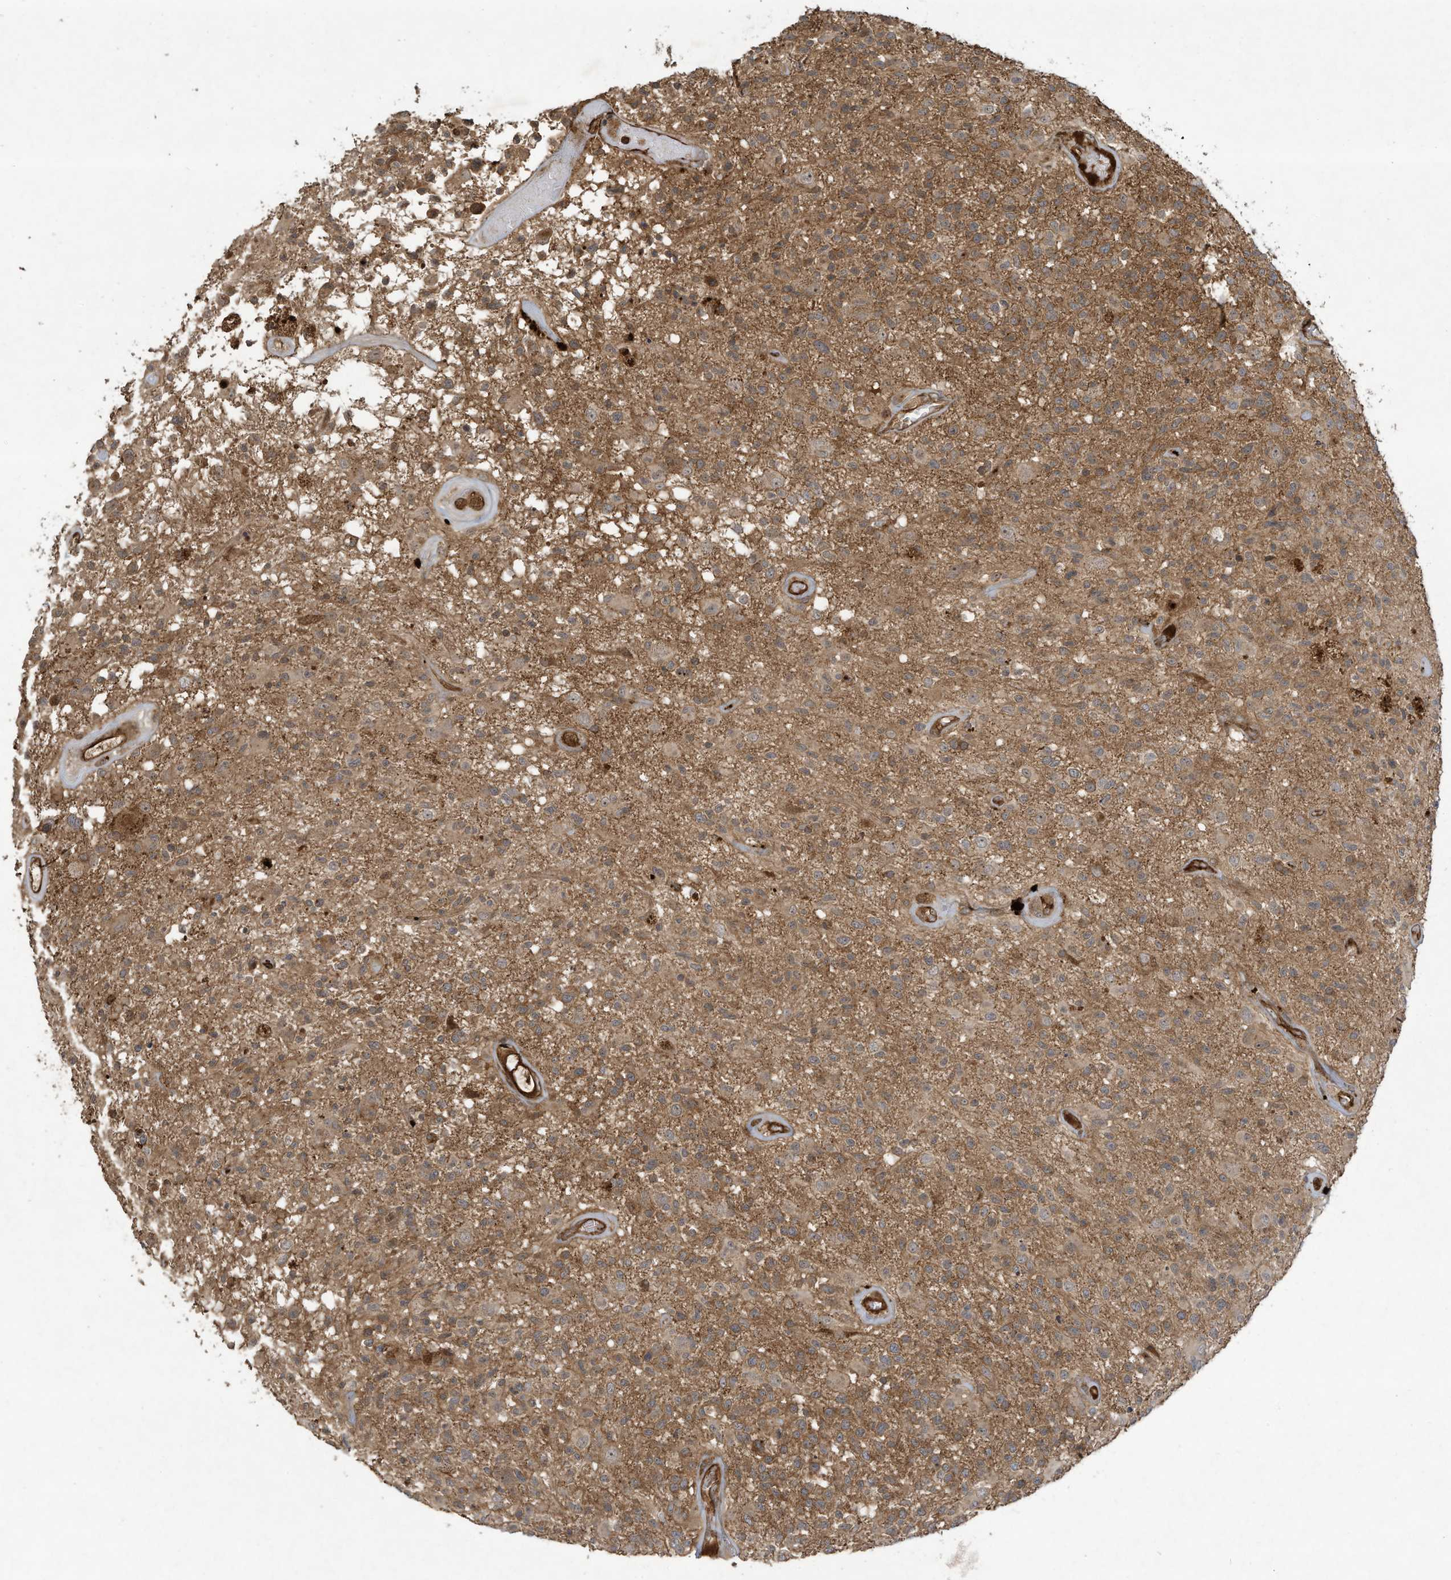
{"staining": {"intensity": "moderate", "quantity": ">75%", "location": "cytoplasmic/membranous"}, "tissue": "glioma", "cell_type": "Tumor cells", "image_type": "cancer", "snomed": [{"axis": "morphology", "description": "Glioma, malignant, High grade"}, {"axis": "morphology", "description": "Glioblastoma, NOS"}, {"axis": "topography", "description": "Brain"}], "caption": "Tumor cells exhibit moderate cytoplasmic/membranous staining in approximately >75% of cells in glioma.", "gene": "DDIT4", "patient": {"sex": "male", "age": 60}}